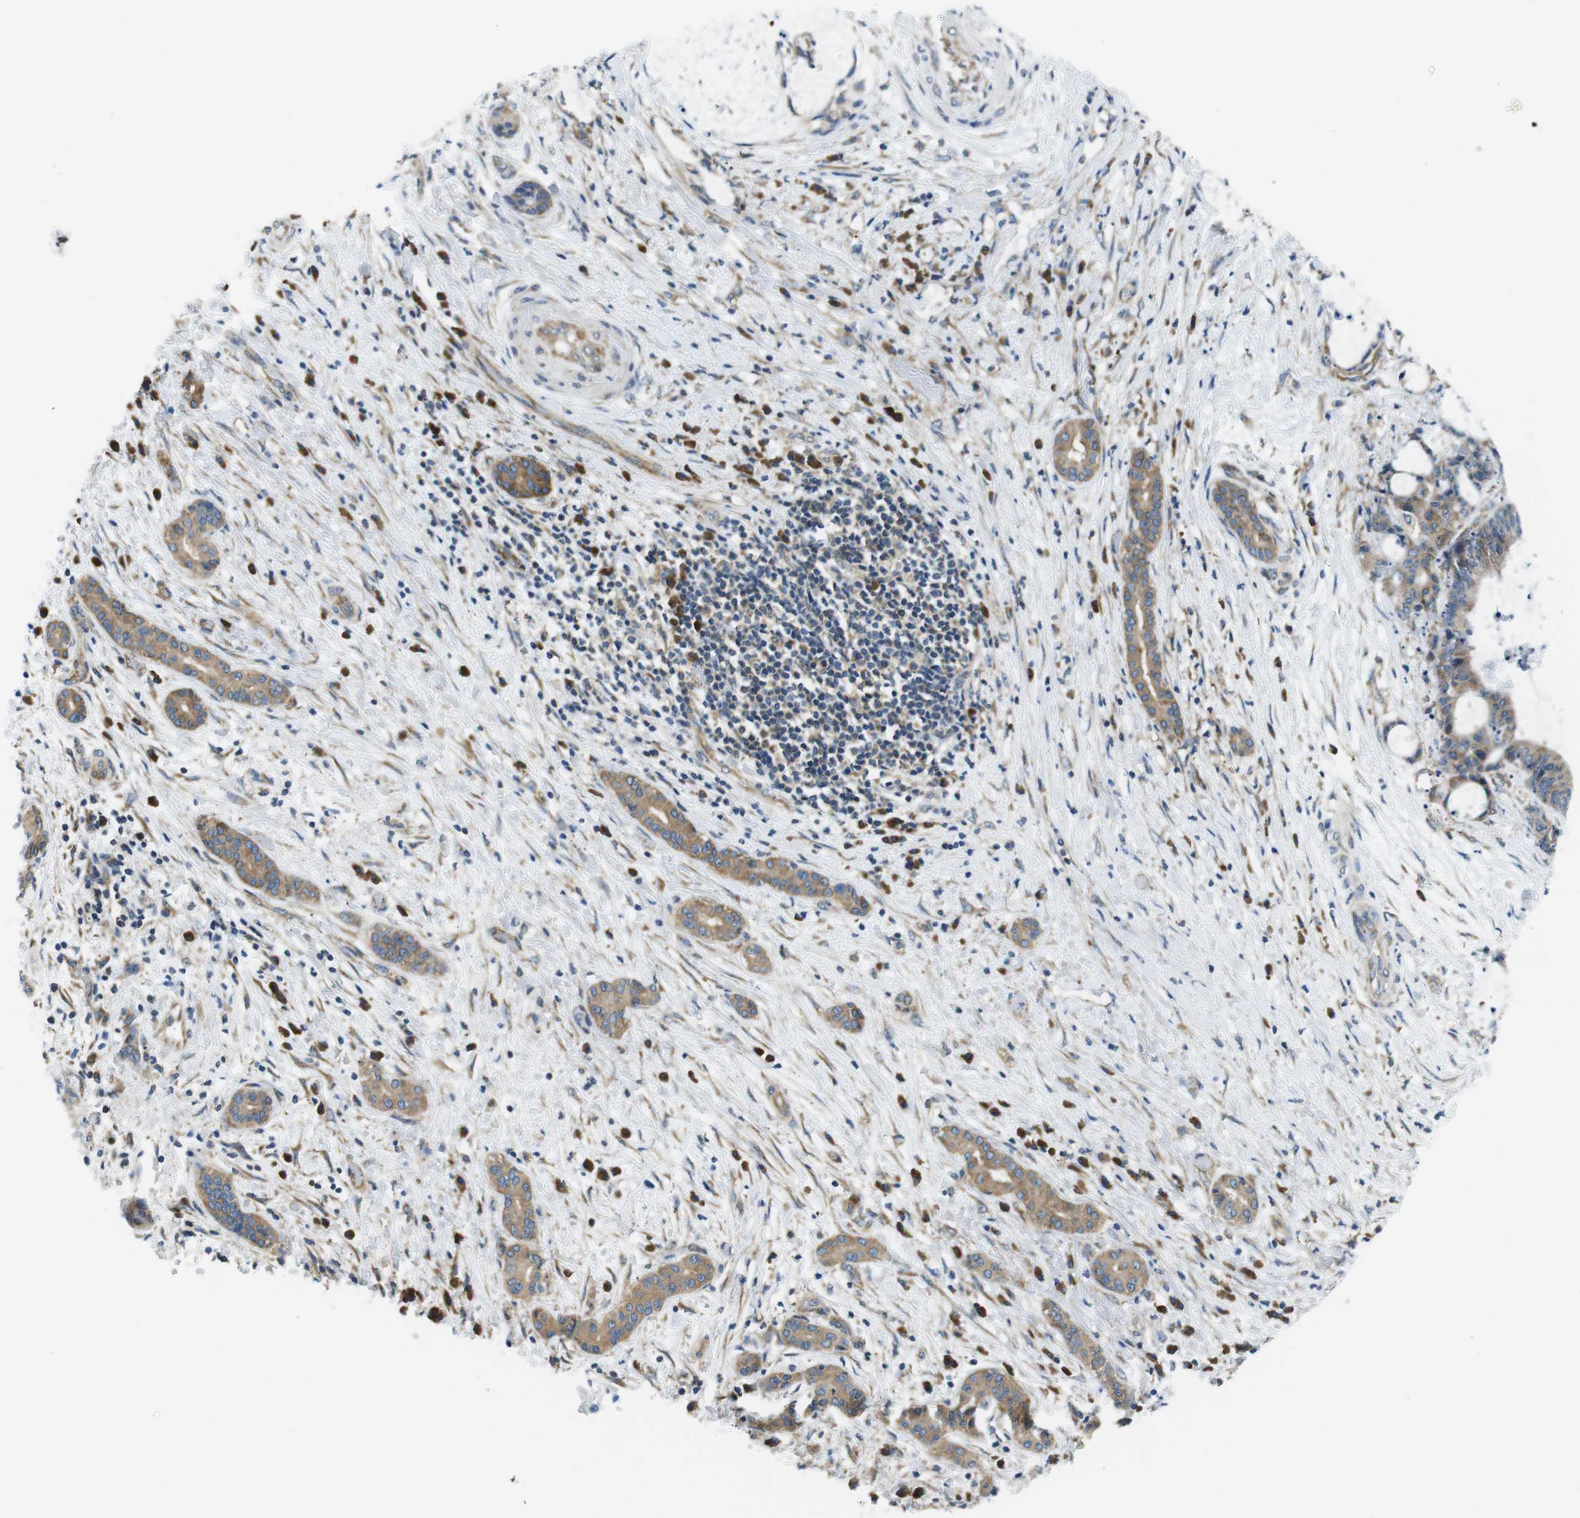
{"staining": {"intensity": "moderate", "quantity": ">75%", "location": "cytoplasmic/membranous"}, "tissue": "liver cancer", "cell_type": "Tumor cells", "image_type": "cancer", "snomed": [{"axis": "morphology", "description": "Cholangiocarcinoma"}, {"axis": "topography", "description": "Liver"}], "caption": "Cholangiocarcinoma (liver) tissue exhibits moderate cytoplasmic/membranous expression in approximately >75% of tumor cells, visualized by immunohistochemistry.", "gene": "EIF2B5", "patient": {"sex": "female", "age": 73}}